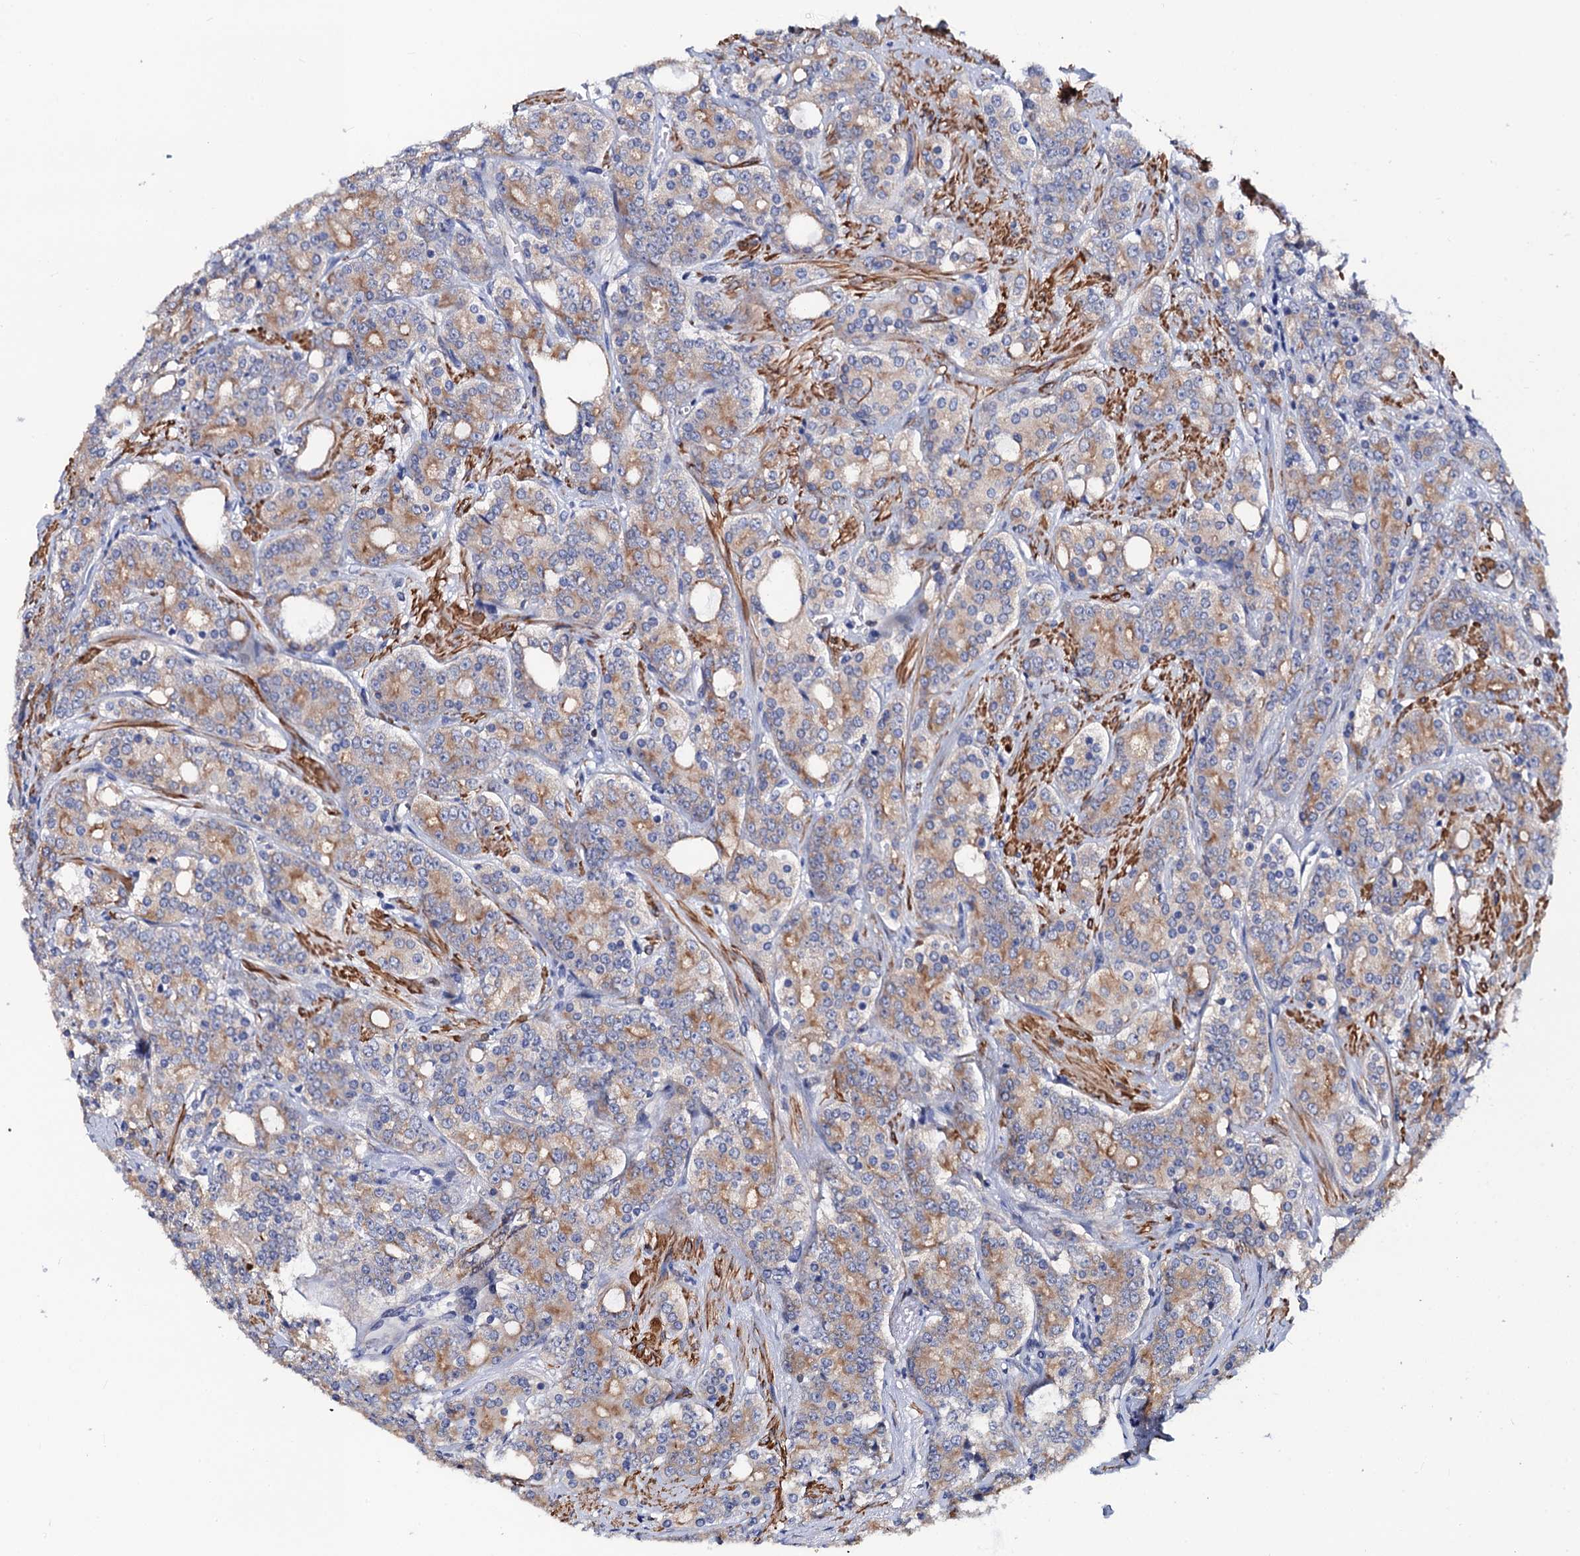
{"staining": {"intensity": "weak", "quantity": ">75%", "location": "cytoplasmic/membranous"}, "tissue": "prostate cancer", "cell_type": "Tumor cells", "image_type": "cancer", "snomed": [{"axis": "morphology", "description": "Adenocarcinoma, High grade"}, {"axis": "topography", "description": "Prostate"}], "caption": "Immunohistochemistry (IHC) micrograph of human adenocarcinoma (high-grade) (prostate) stained for a protein (brown), which shows low levels of weak cytoplasmic/membranous positivity in about >75% of tumor cells.", "gene": "ZDHHC18", "patient": {"sex": "male", "age": 62}}